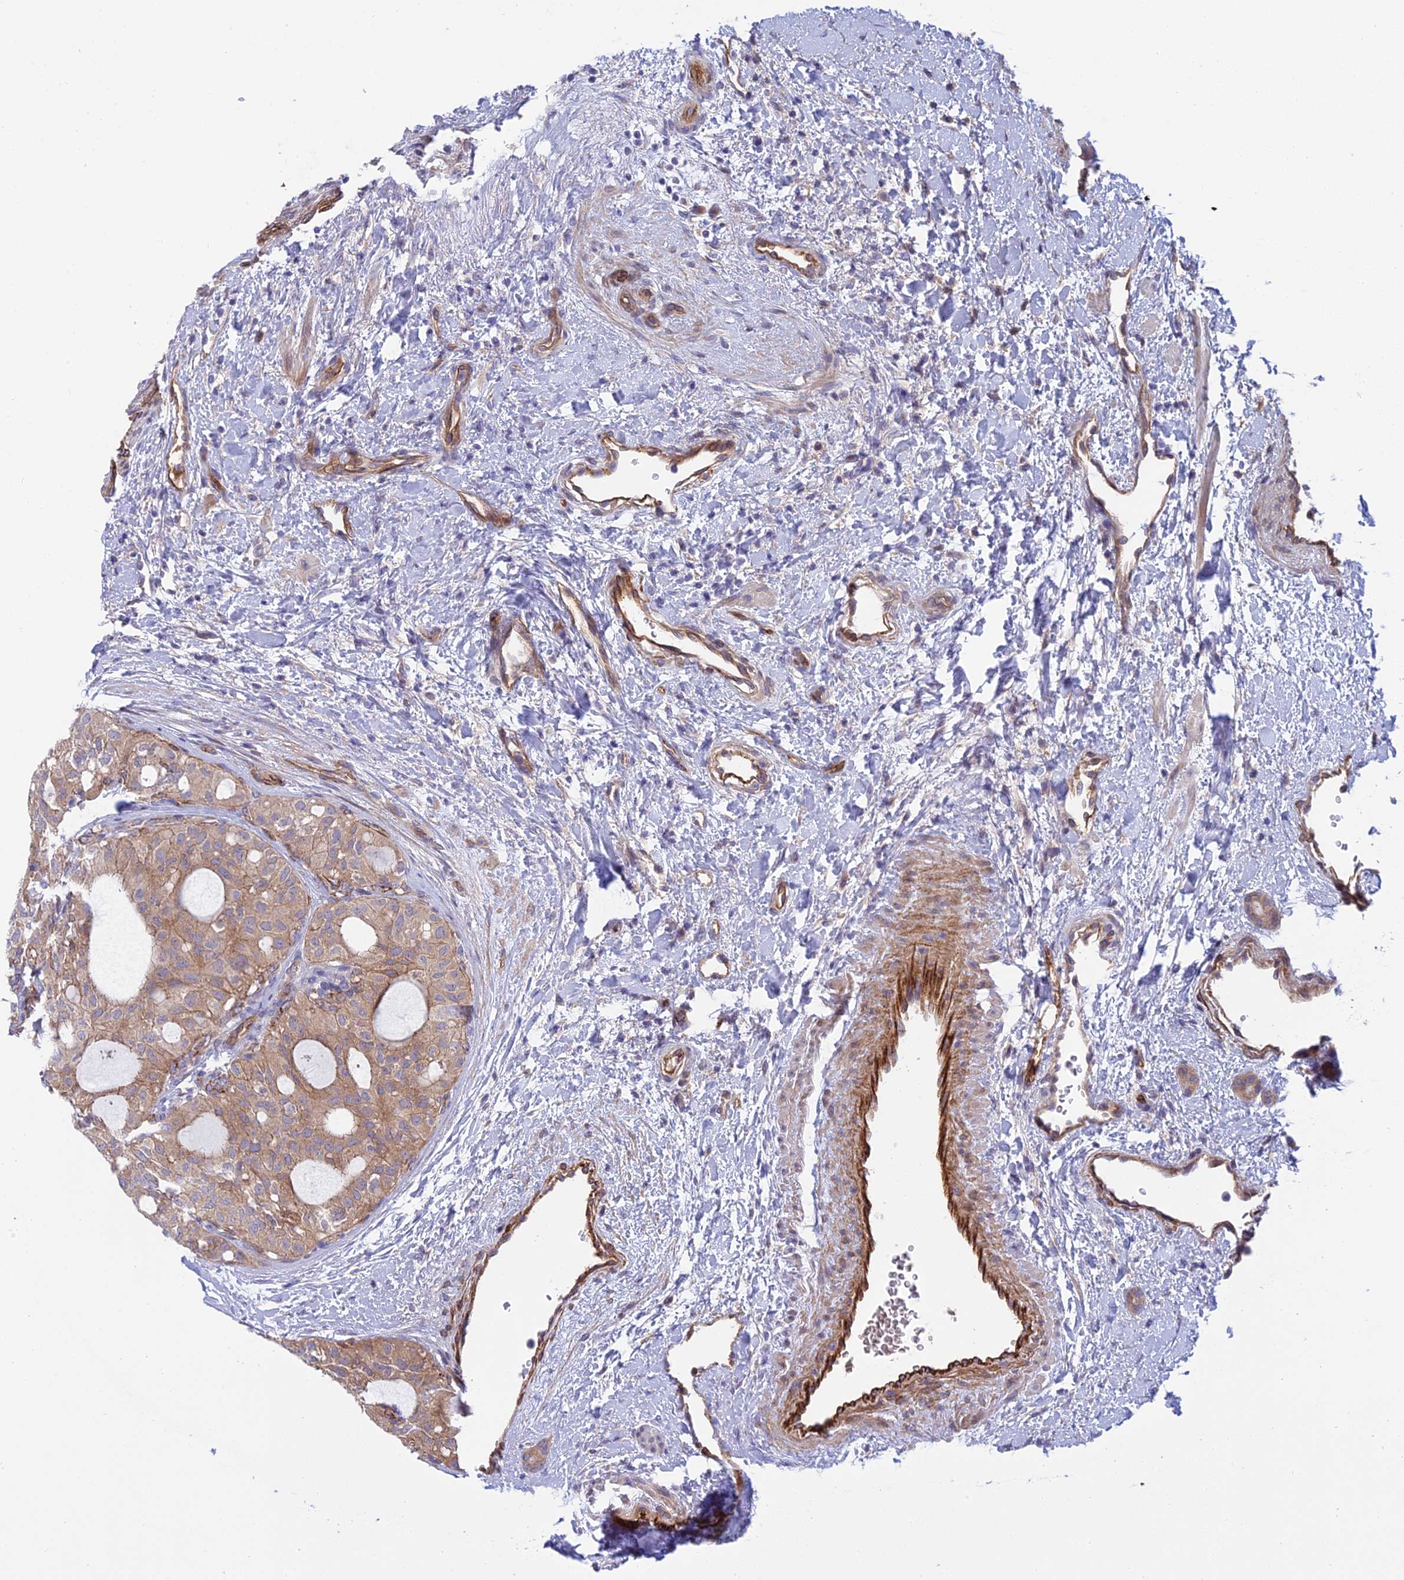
{"staining": {"intensity": "weak", "quantity": ">75%", "location": "cytoplasmic/membranous"}, "tissue": "thyroid cancer", "cell_type": "Tumor cells", "image_type": "cancer", "snomed": [{"axis": "morphology", "description": "Follicular adenoma carcinoma, NOS"}, {"axis": "topography", "description": "Thyroid gland"}], "caption": "Brown immunohistochemical staining in human thyroid cancer (follicular adenoma carcinoma) reveals weak cytoplasmic/membranous expression in about >75% of tumor cells.", "gene": "DUS2", "patient": {"sex": "male", "age": 75}}